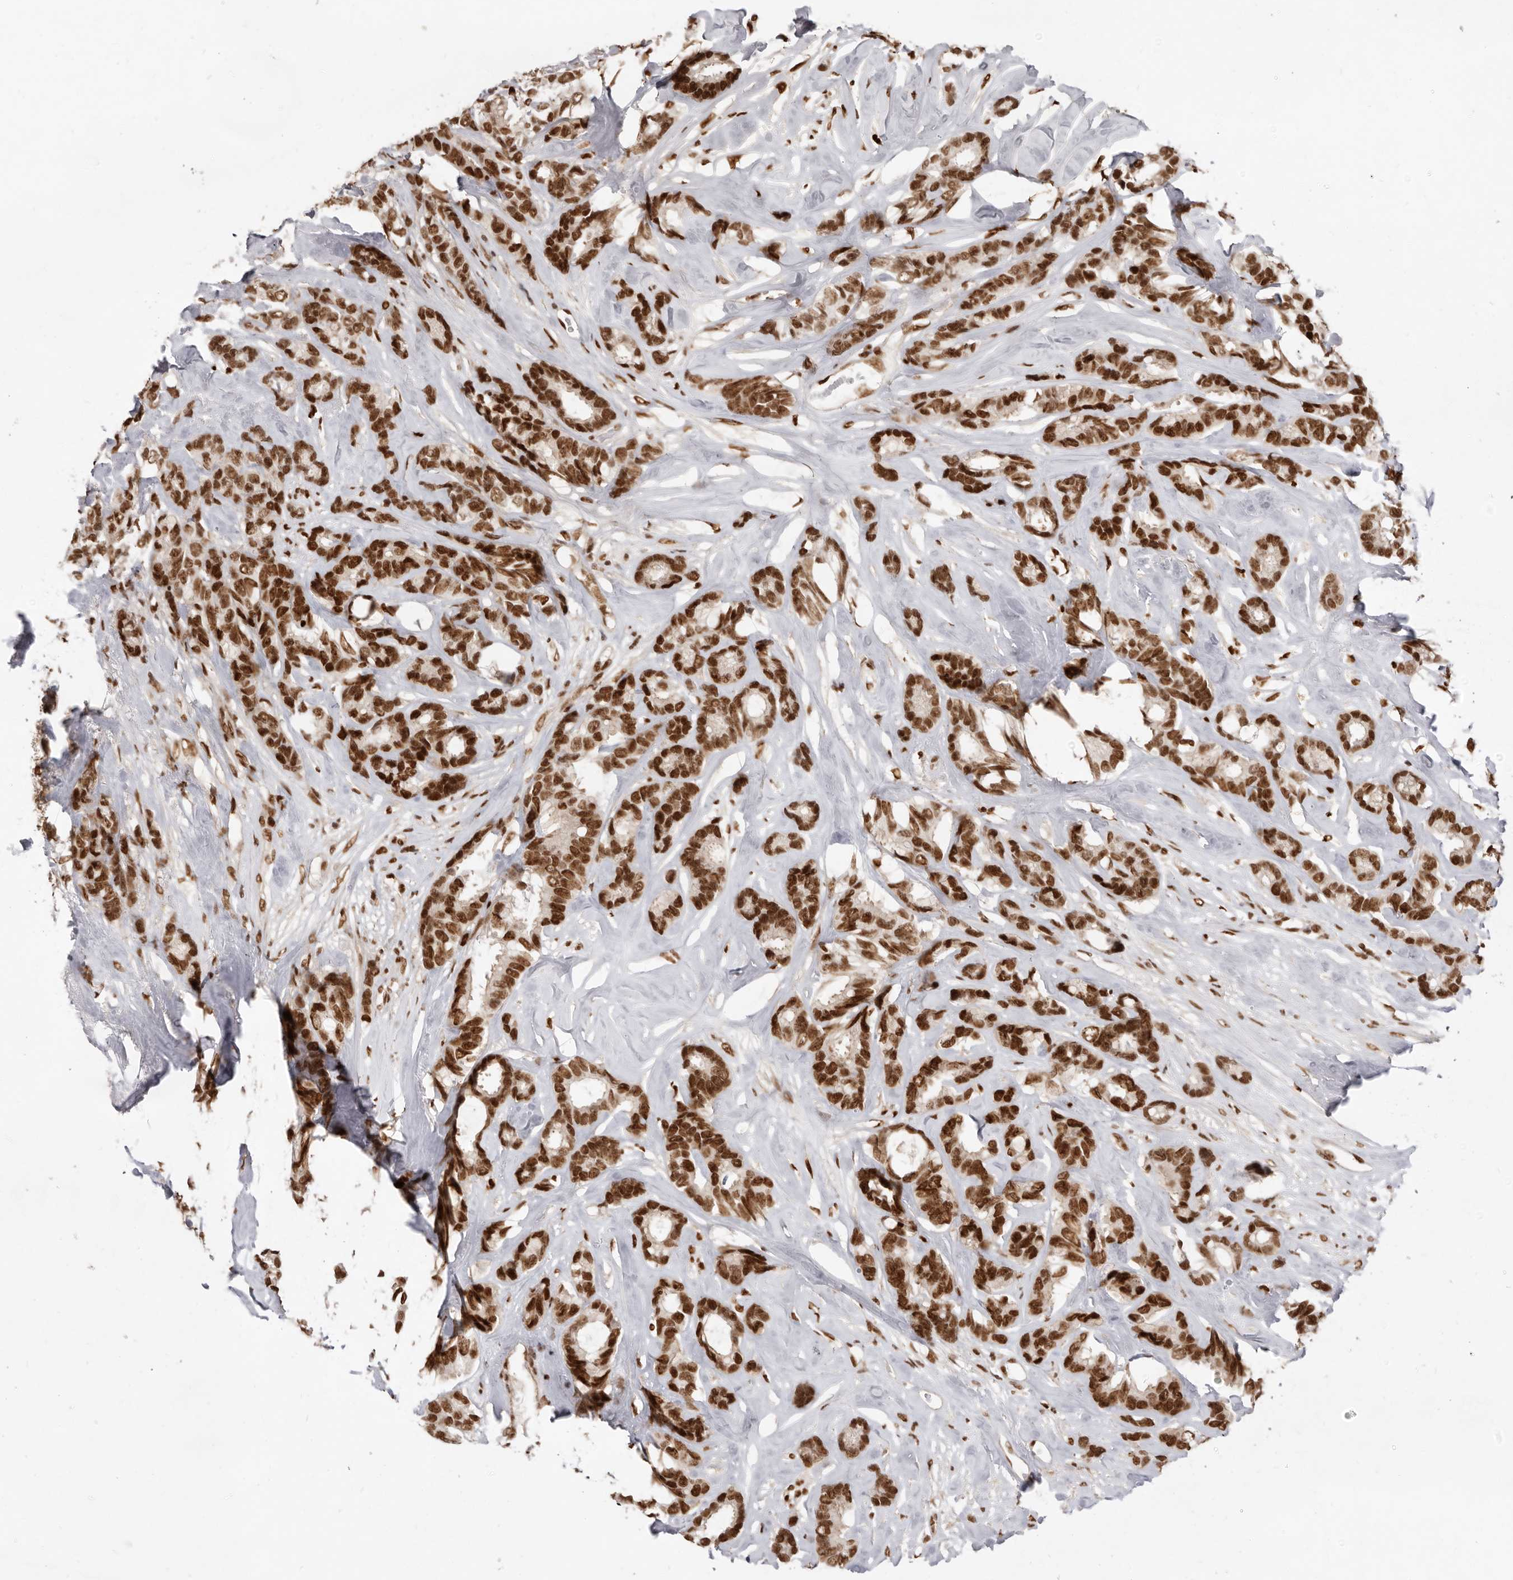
{"staining": {"intensity": "strong", "quantity": ">75%", "location": "nuclear"}, "tissue": "breast cancer", "cell_type": "Tumor cells", "image_type": "cancer", "snomed": [{"axis": "morphology", "description": "Duct carcinoma"}, {"axis": "topography", "description": "Breast"}], "caption": "Immunohistochemistry (IHC) (DAB (3,3'-diaminobenzidine)) staining of human invasive ductal carcinoma (breast) demonstrates strong nuclear protein staining in approximately >75% of tumor cells.", "gene": "CHTOP", "patient": {"sex": "female", "age": 87}}